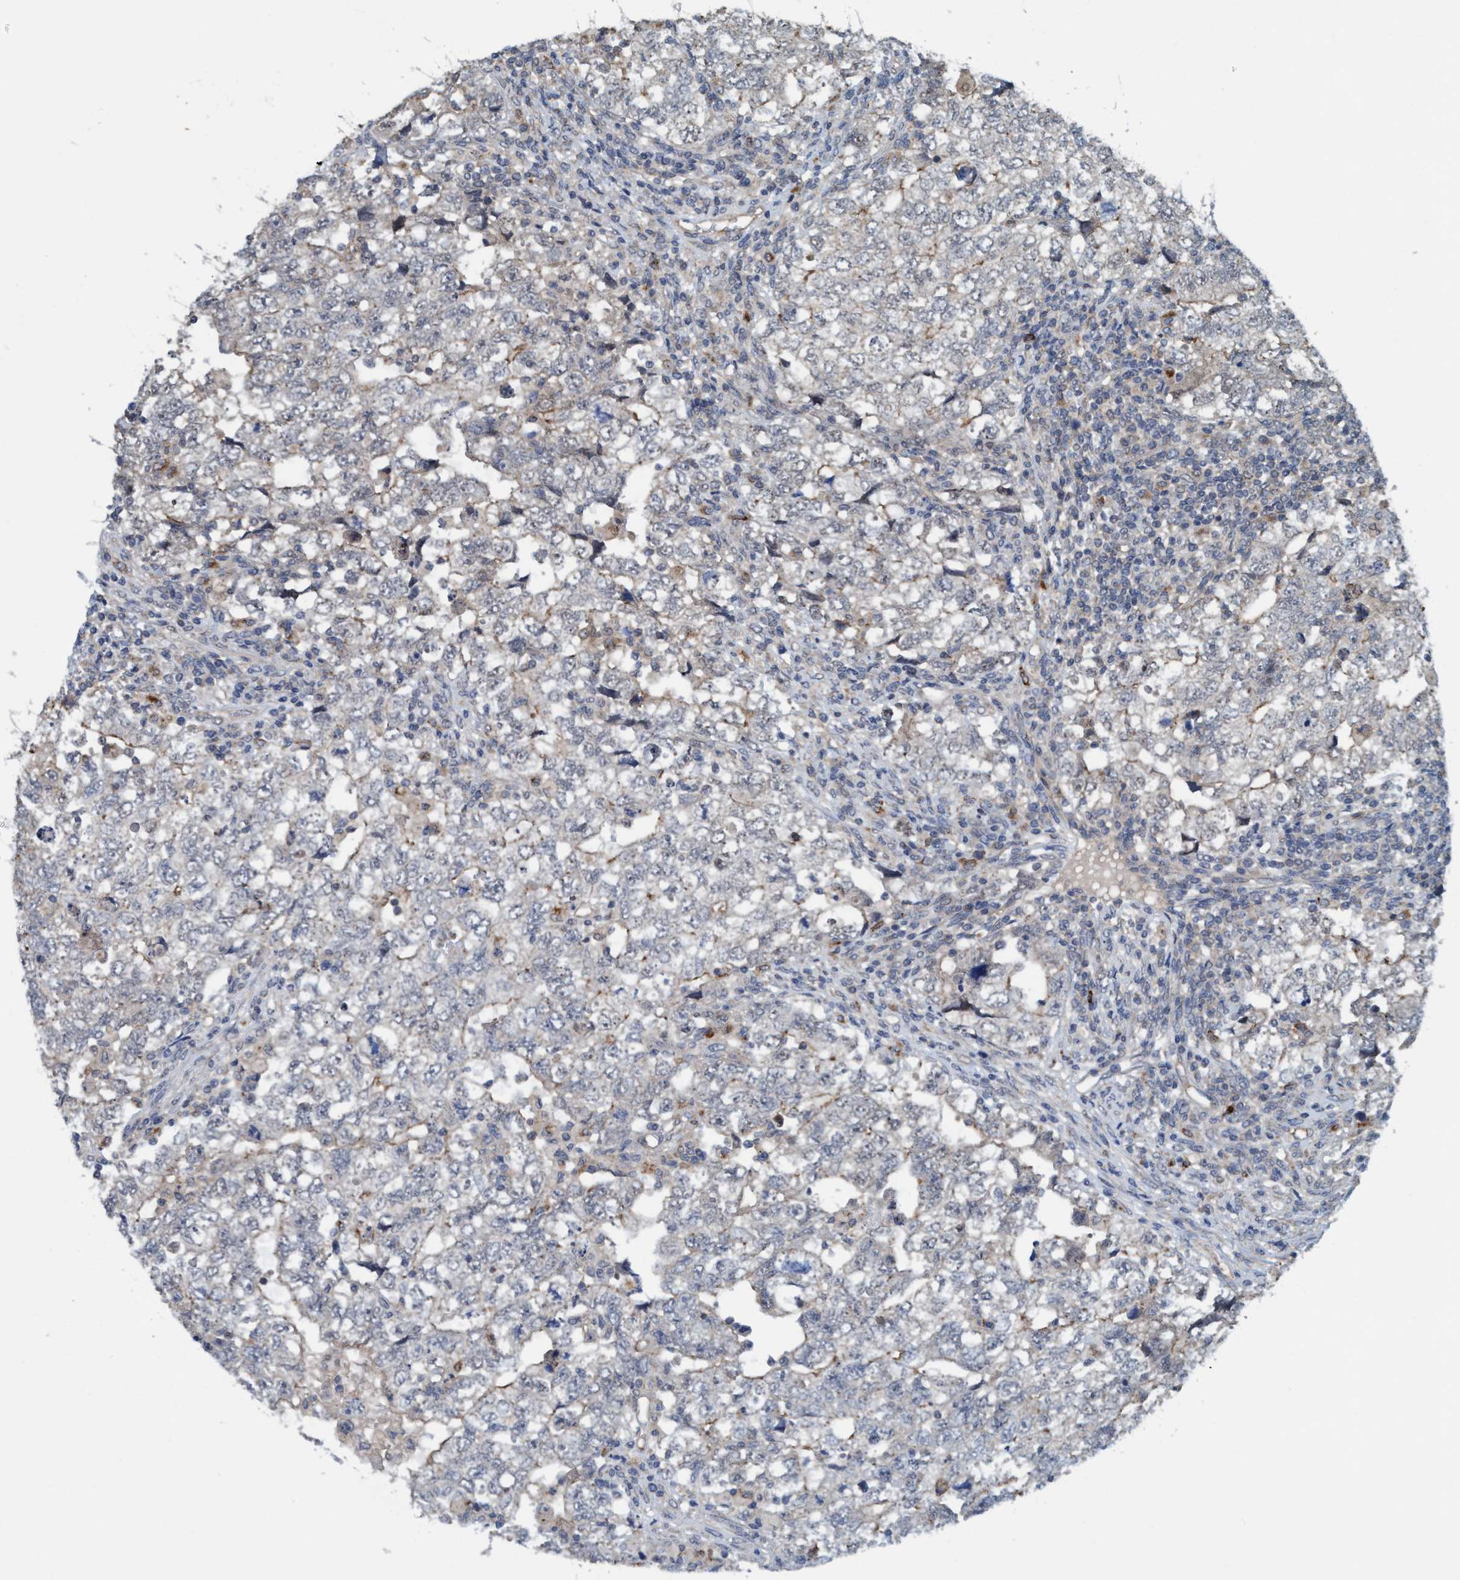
{"staining": {"intensity": "negative", "quantity": "none", "location": "none"}, "tissue": "testis cancer", "cell_type": "Tumor cells", "image_type": "cancer", "snomed": [{"axis": "morphology", "description": "Carcinoma, Embryonal, NOS"}, {"axis": "topography", "description": "Testis"}], "caption": "Embryonal carcinoma (testis) stained for a protein using immunohistochemistry (IHC) exhibits no staining tumor cells.", "gene": "TRIM65", "patient": {"sex": "male", "age": 36}}